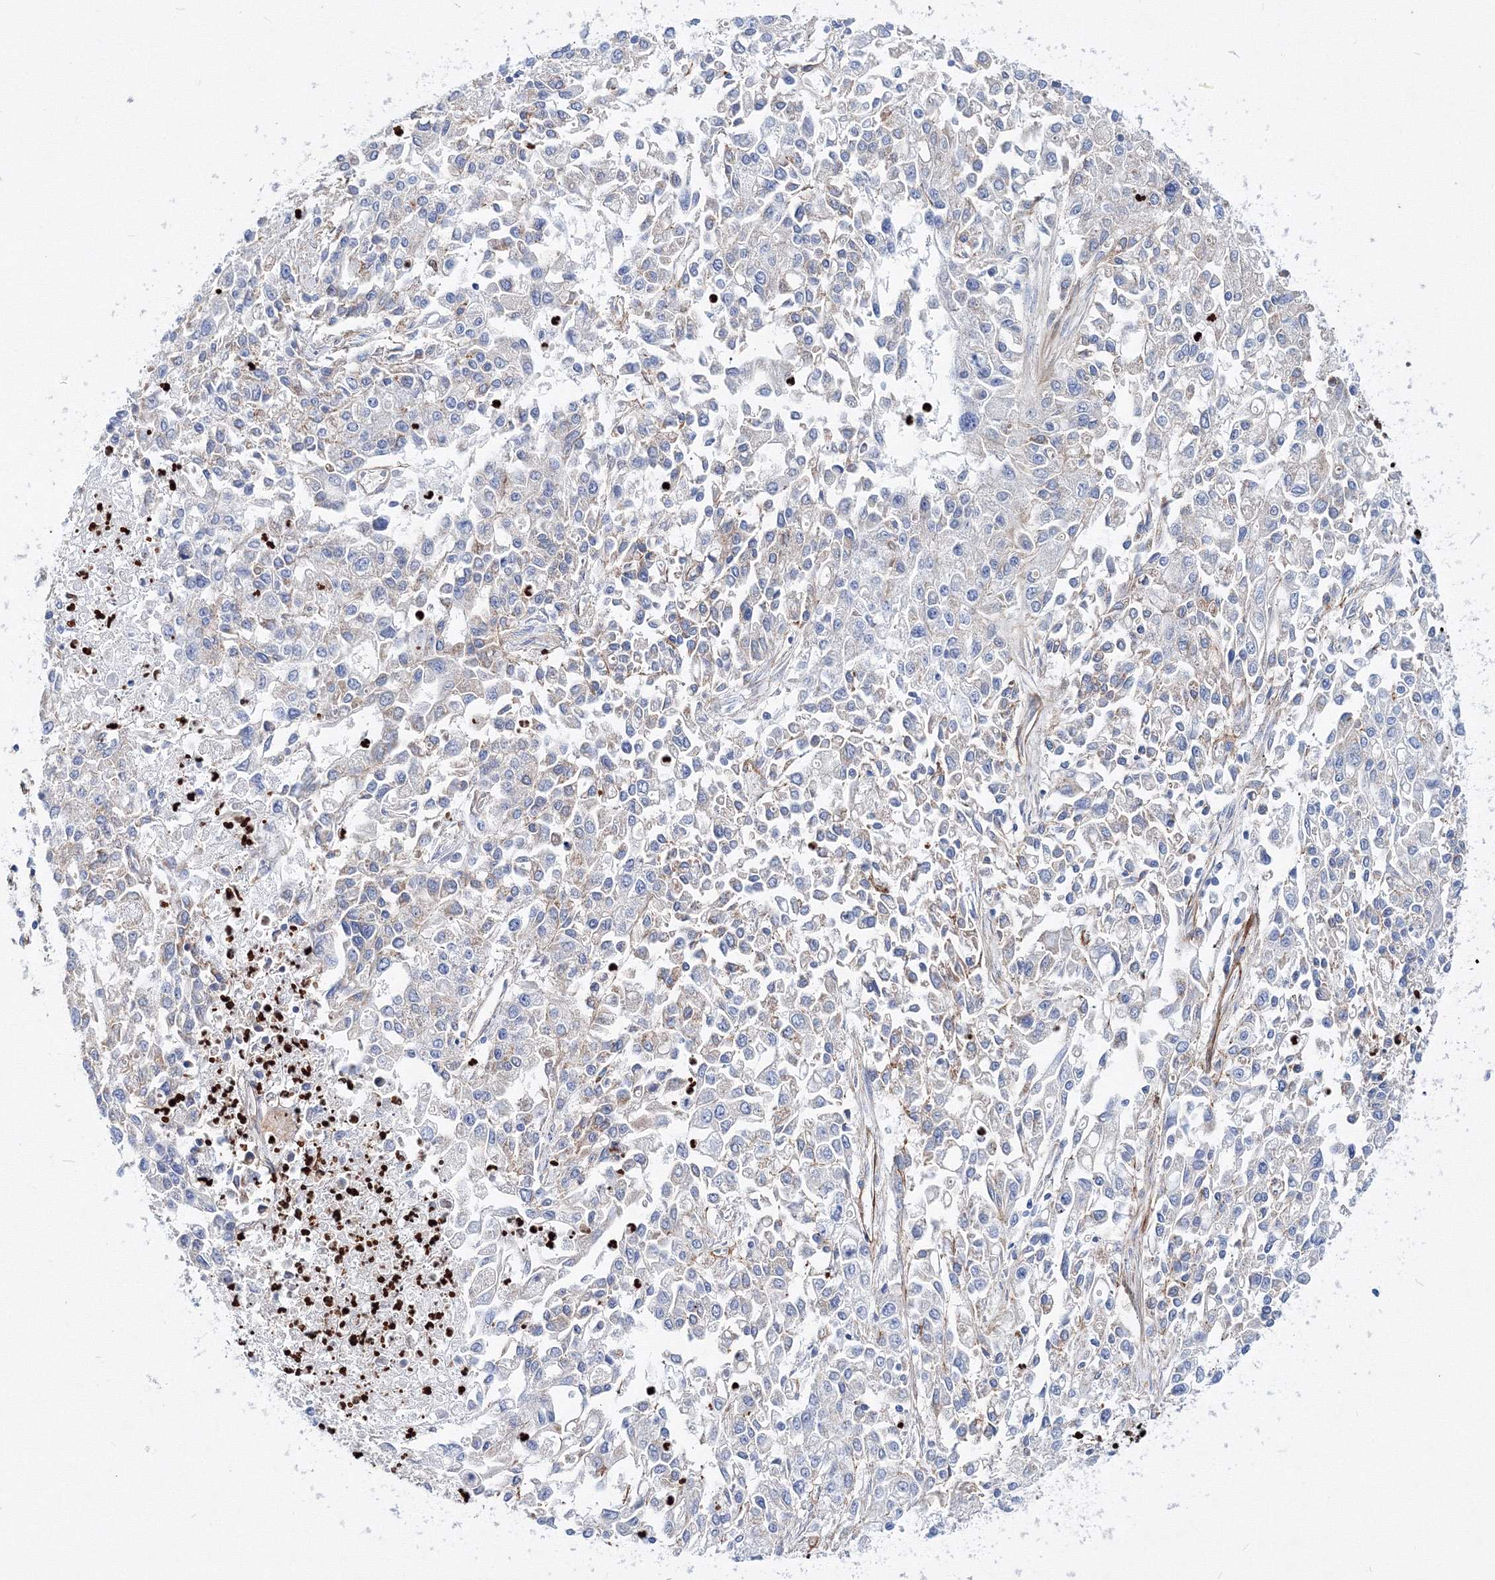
{"staining": {"intensity": "negative", "quantity": "none", "location": "none"}, "tissue": "endometrial cancer", "cell_type": "Tumor cells", "image_type": "cancer", "snomed": [{"axis": "morphology", "description": "Adenocarcinoma, NOS"}, {"axis": "topography", "description": "Endometrium"}], "caption": "This micrograph is of endometrial adenocarcinoma stained with IHC to label a protein in brown with the nuclei are counter-stained blue. There is no positivity in tumor cells.", "gene": "C11orf52", "patient": {"sex": "female", "age": 49}}